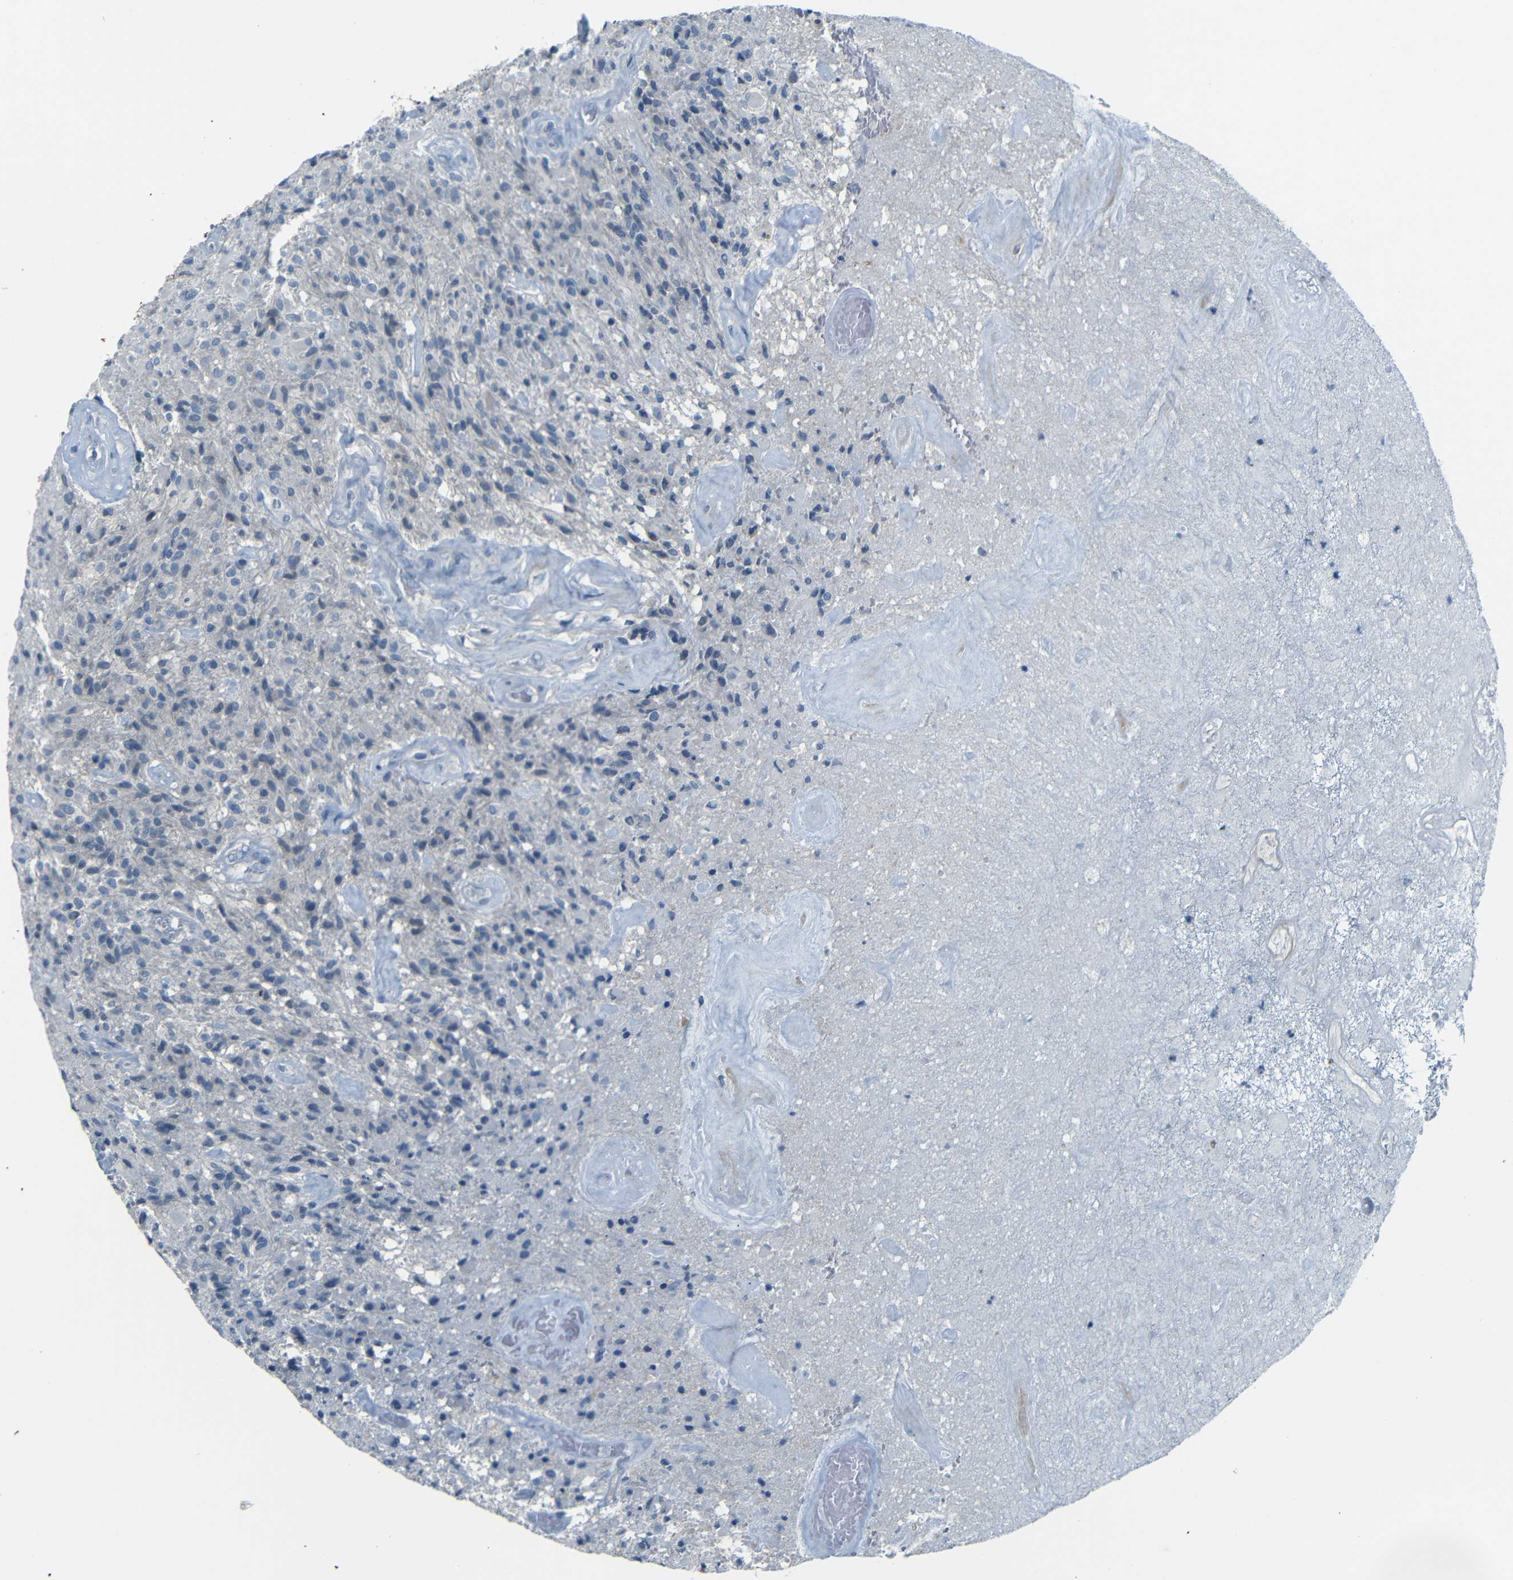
{"staining": {"intensity": "negative", "quantity": "none", "location": "none"}, "tissue": "glioma", "cell_type": "Tumor cells", "image_type": "cancer", "snomed": [{"axis": "morphology", "description": "Glioma, malignant, High grade"}, {"axis": "topography", "description": "Brain"}], "caption": "This is a image of IHC staining of malignant high-grade glioma, which shows no expression in tumor cells. Nuclei are stained in blue.", "gene": "ANK3", "patient": {"sex": "male", "age": 71}}